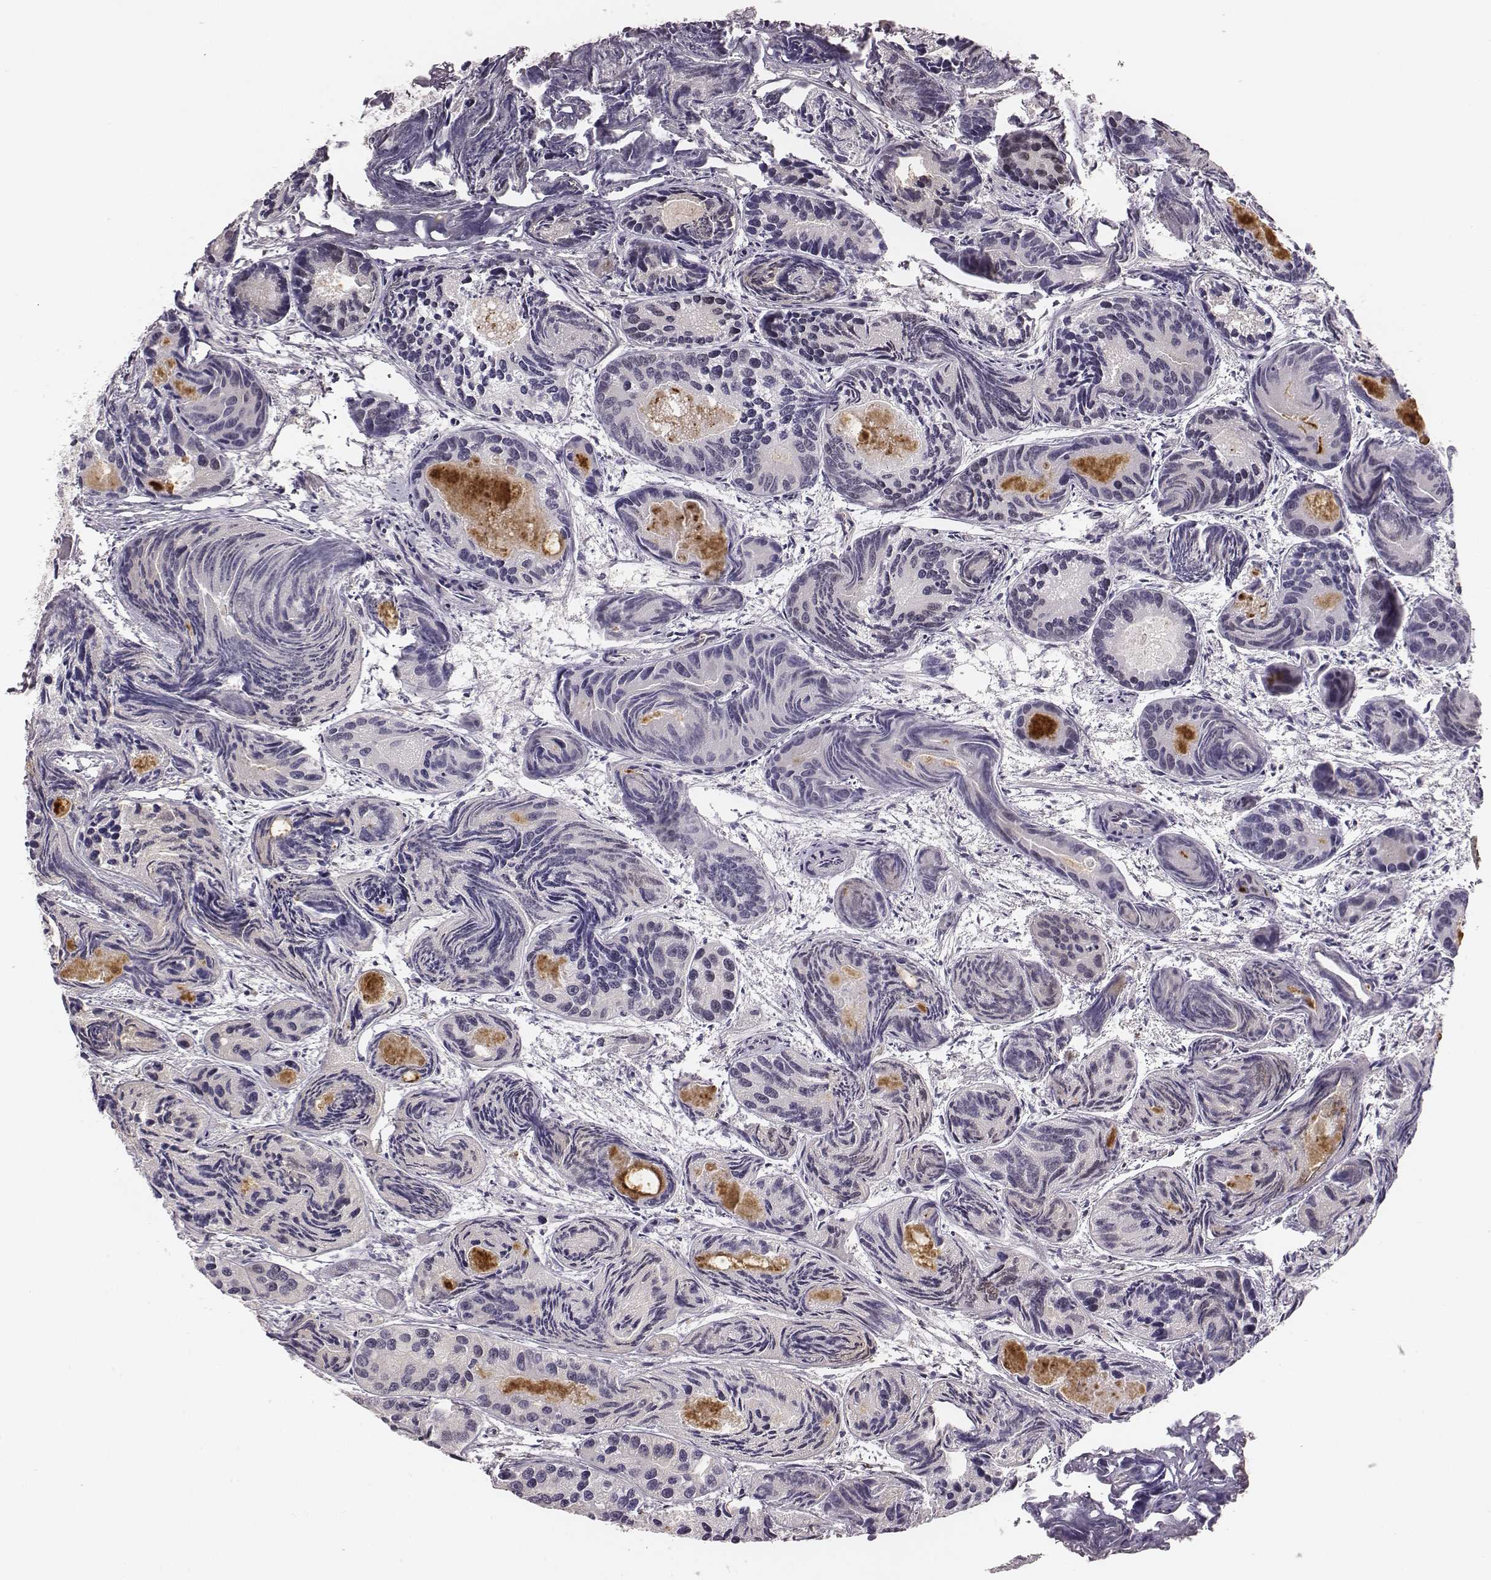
{"staining": {"intensity": "negative", "quantity": "none", "location": "none"}, "tissue": "prostate cancer", "cell_type": "Tumor cells", "image_type": "cancer", "snomed": [{"axis": "morphology", "description": "Adenocarcinoma, Medium grade"}, {"axis": "topography", "description": "Prostate"}], "caption": "IHC micrograph of human prostate adenocarcinoma (medium-grade) stained for a protein (brown), which exhibits no positivity in tumor cells.", "gene": "PBK", "patient": {"sex": "male", "age": 74}}